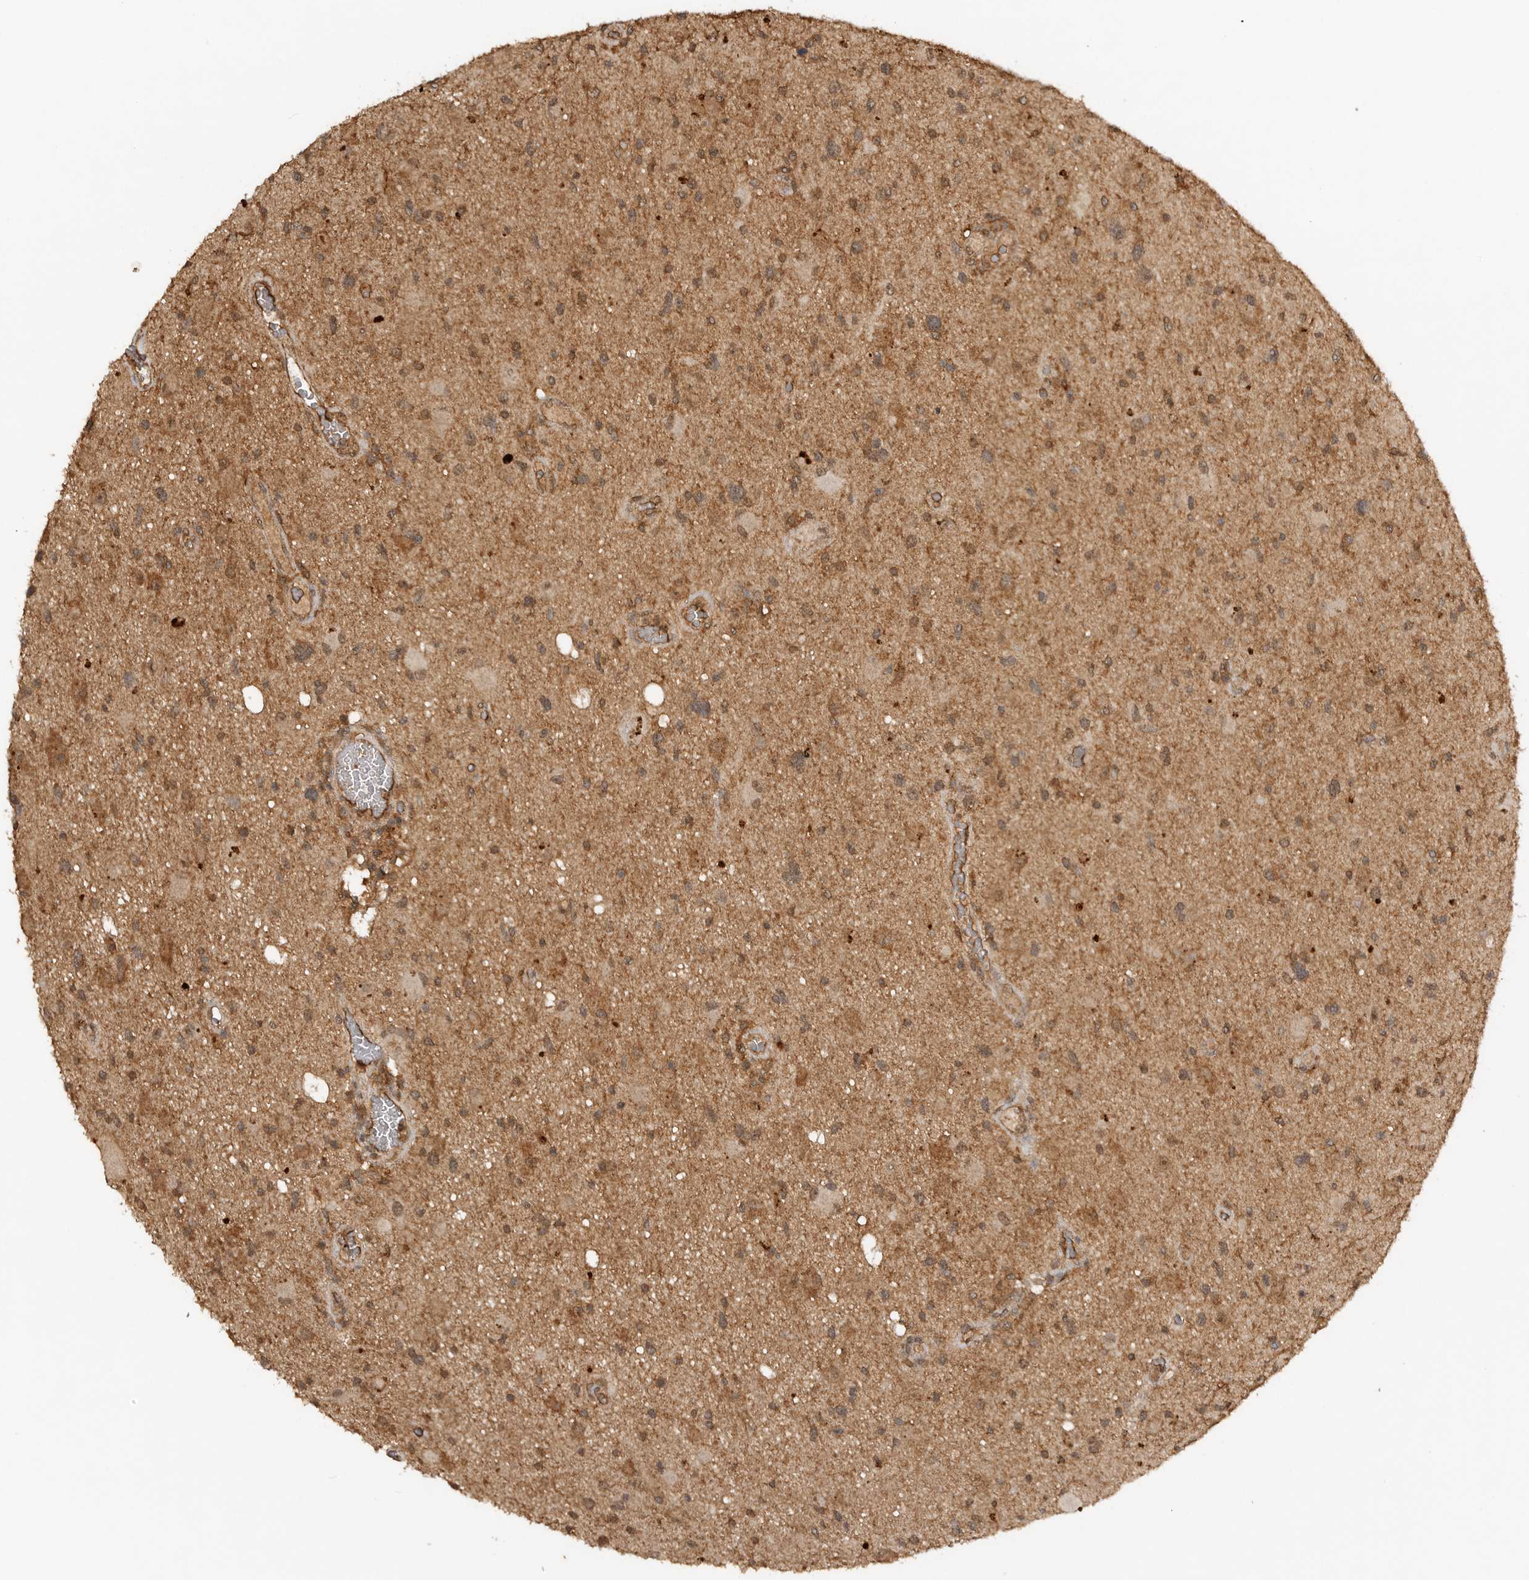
{"staining": {"intensity": "weak", "quantity": "25%-75%", "location": "cytoplasmic/membranous"}, "tissue": "glioma", "cell_type": "Tumor cells", "image_type": "cancer", "snomed": [{"axis": "morphology", "description": "Glioma, malignant, High grade"}, {"axis": "topography", "description": "Brain"}], "caption": "Immunohistochemical staining of glioma exhibits weak cytoplasmic/membranous protein expression in about 25%-75% of tumor cells.", "gene": "ICOSLG", "patient": {"sex": "male", "age": 33}}